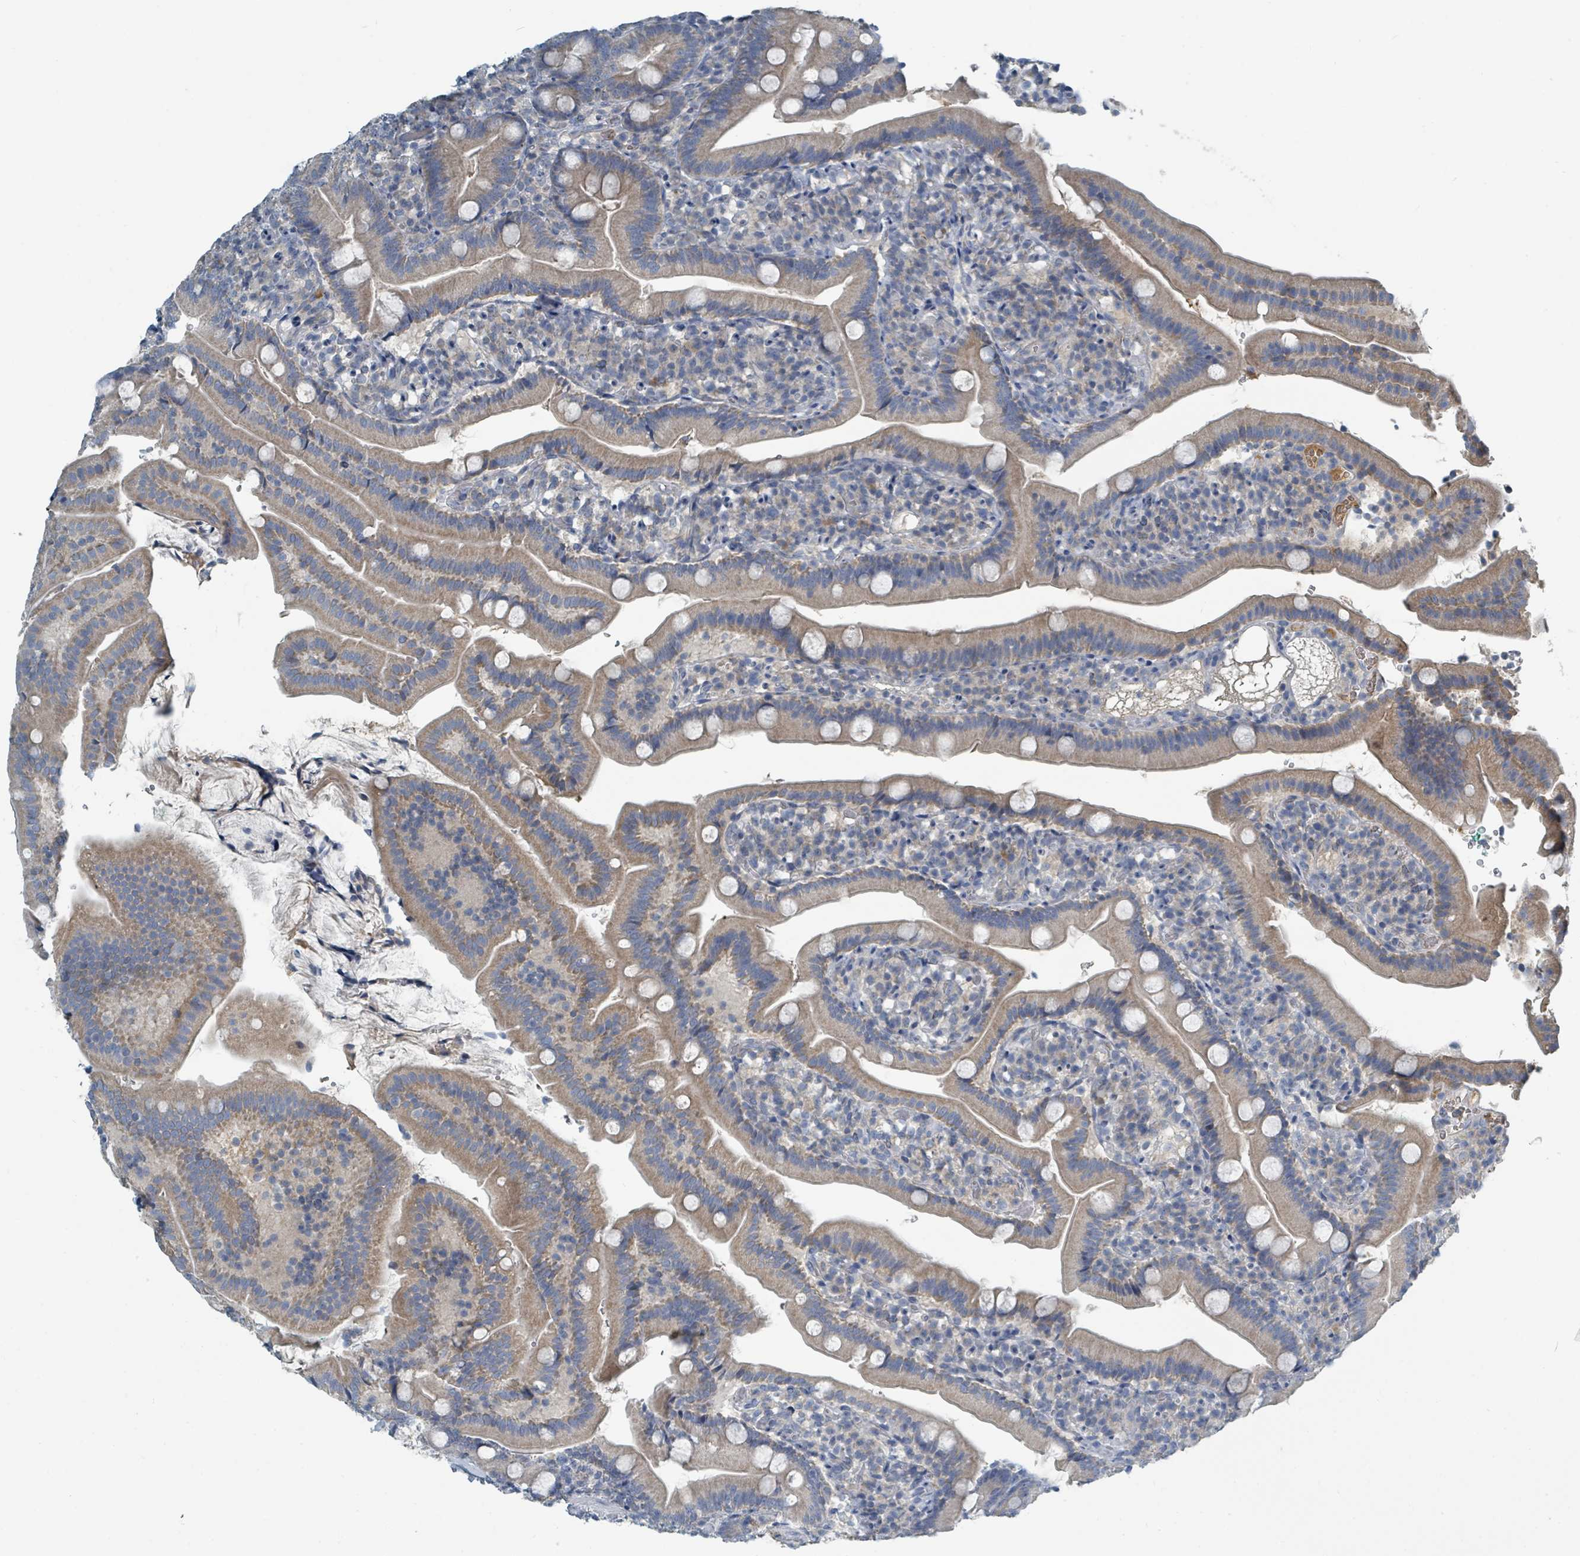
{"staining": {"intensity": "moderate", "quantity": "<25%", "location": "cytoplasmic/membranous"}, "tissue": "duodenum", "cell_type": "Glandular cells", "image_type": "normal", "snomed": [{"axis": "morphology", "description": "Normal tissue, NOS"}, {"axis": "topography", "description": "Duodenum"}], "caption": "Immunohistochemical staining of unremarkable duodenum exhibits <25% levels of moderate cytoplasmic/membranous protein expression in approximately <25% of glandular cells.", "gene": "SLC25A23", "patient": {"sex": "female", "age": 67}}